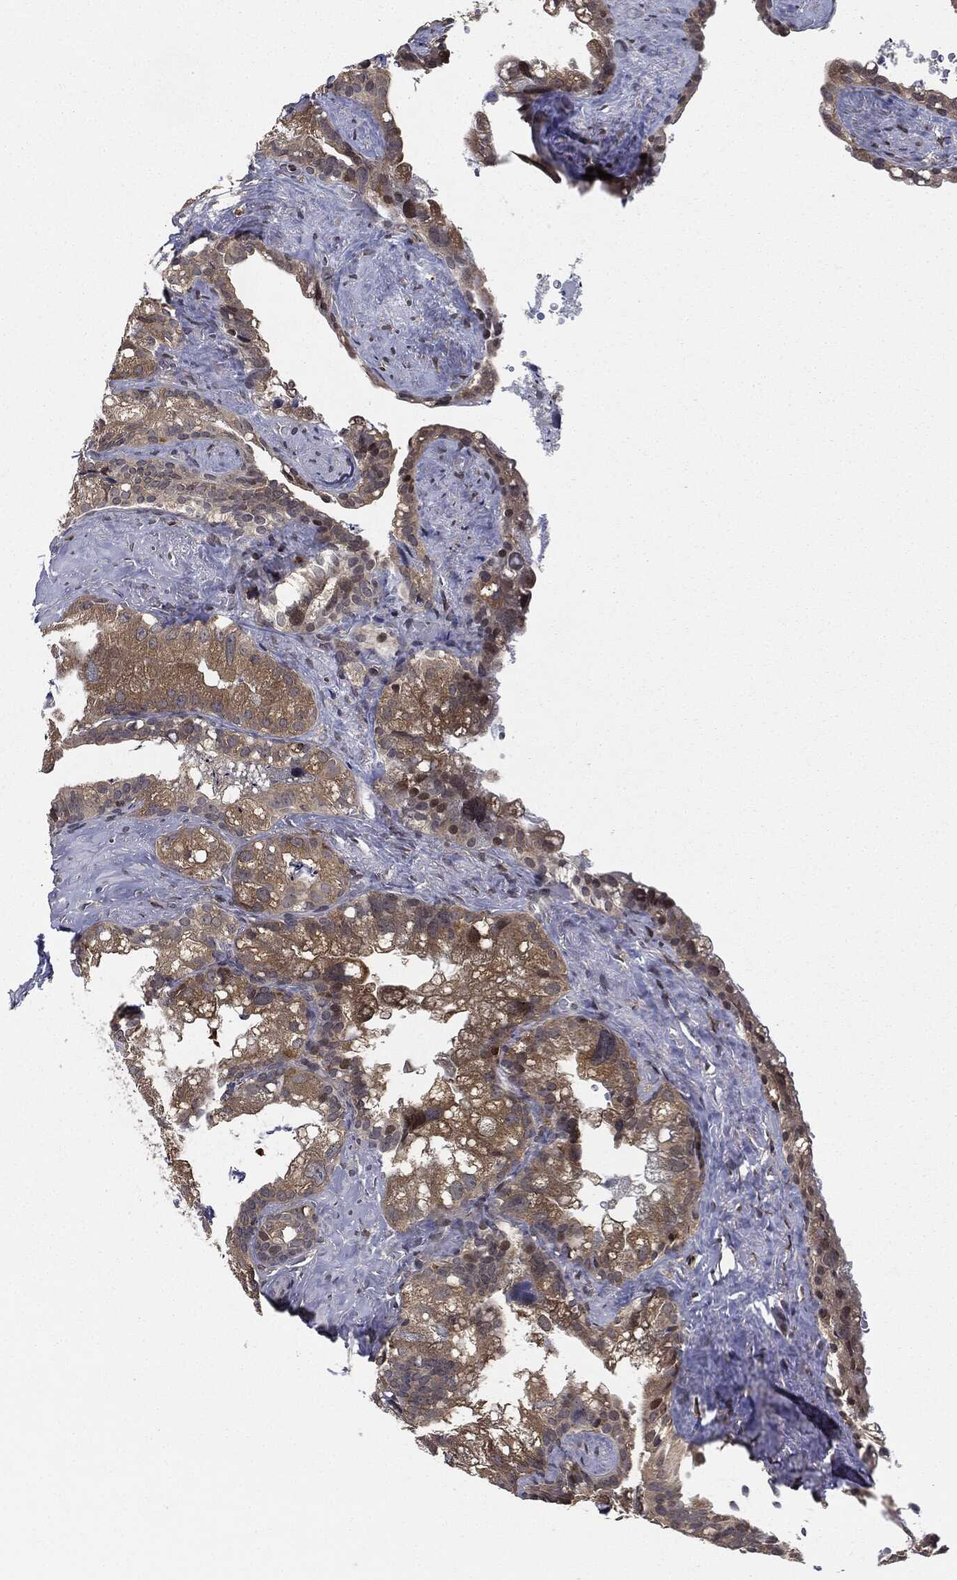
{"staining": {"intensity": "moderate", "quantity": ">75%", "location": "cytoplasmic/membranous"}, "tissue": "seminal vesicle", "cell_type": "Glandular cells", "image_type": "normal", "snomed": [{"axis": "morphology", "description": "Normal tissue, NOS"}, {"axis": "topography", "description": "Seminal veicle"}], "caption": "Protein staining demonstrates moderate cytoplasmic/membranous staining in about >75% of glandular cells in benign seminal vesicle.", "gene": "TBC1D22A", "patient": {"sex": "male", "age": 72}}